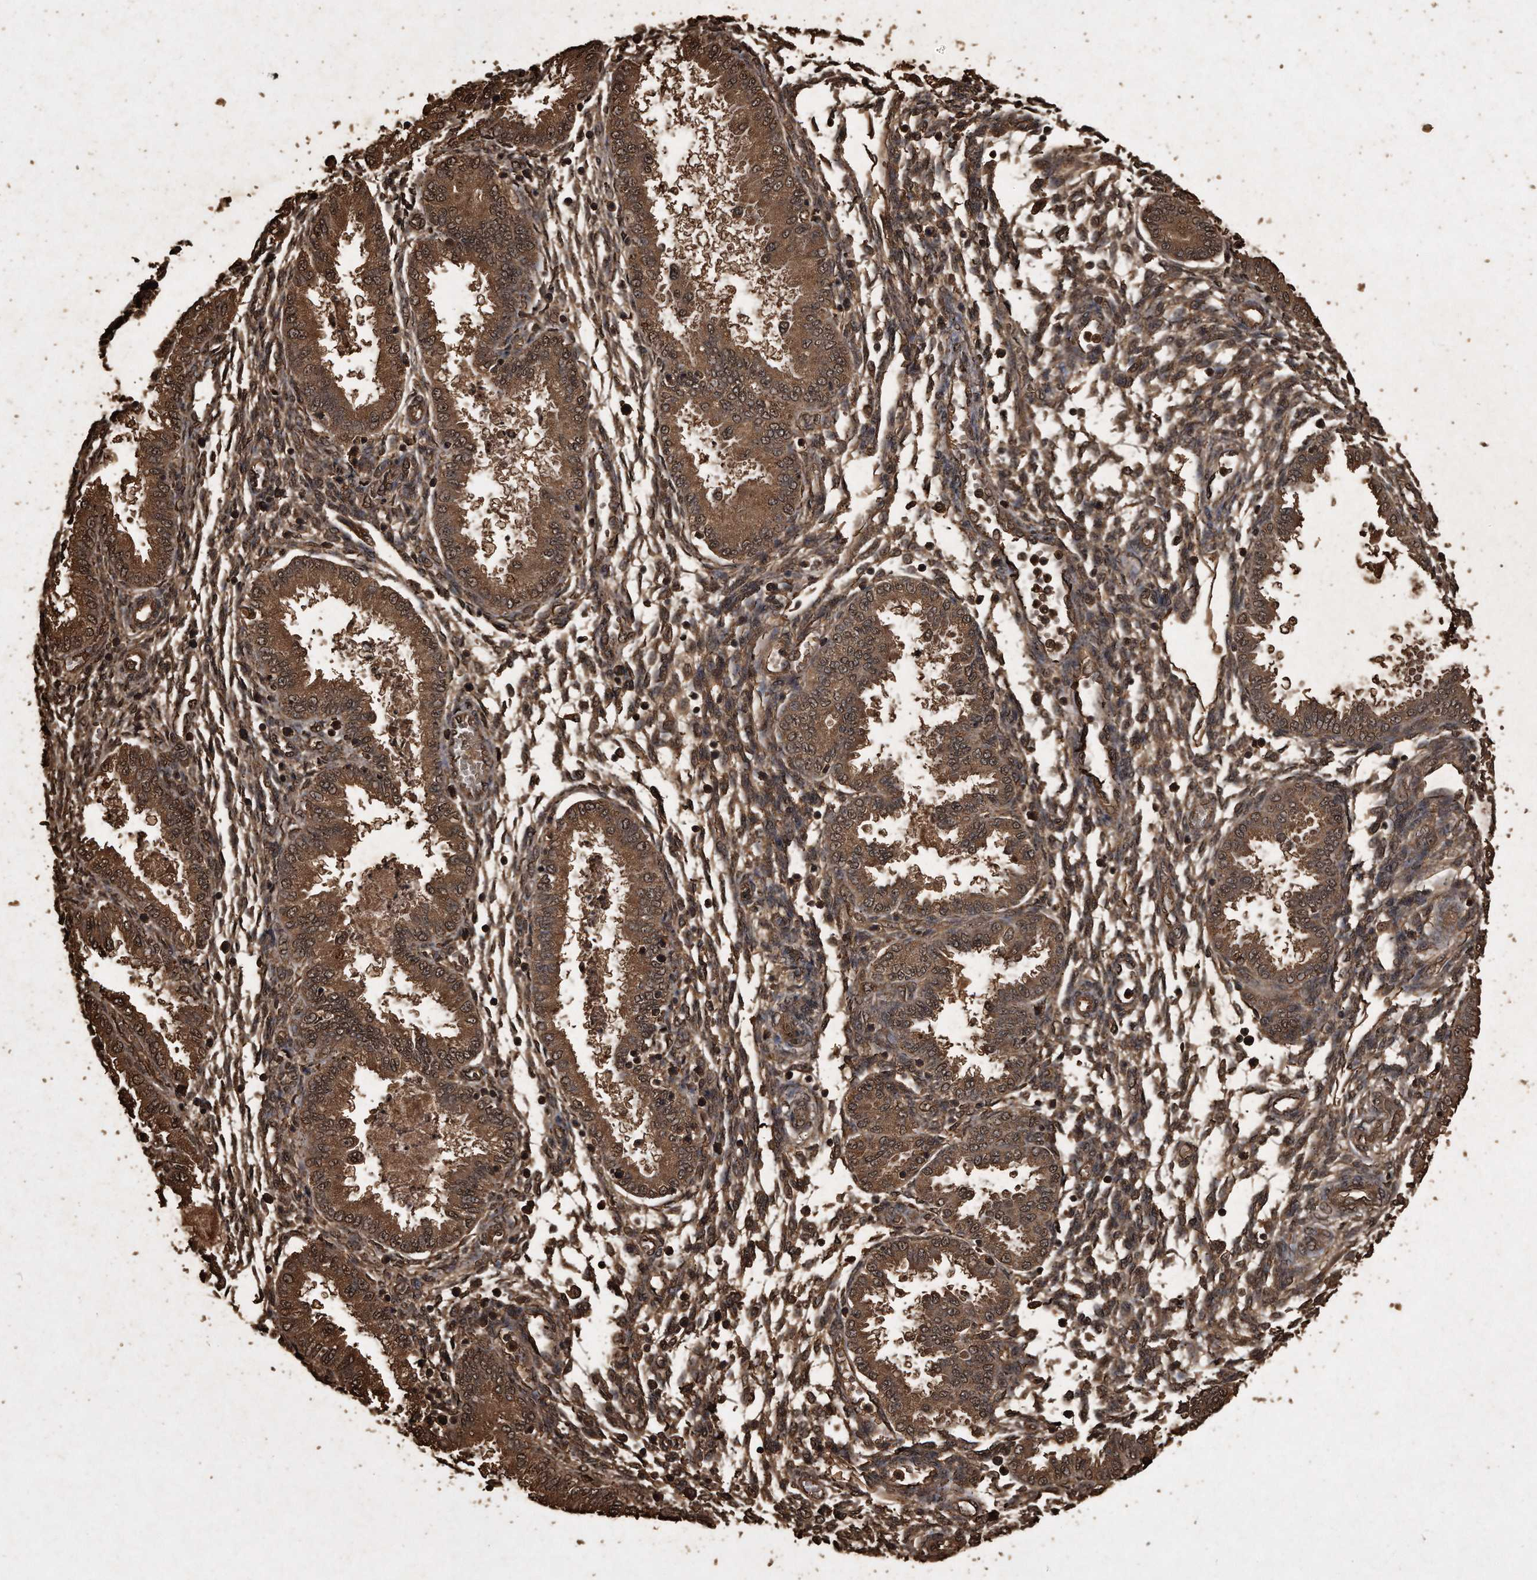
{"staining": {"intensity": "moderate", "quantity": "25%-75%", "location": "cytoplasmic/membranous,nuclear"}, "tissue": "endometrium", "cell_type": "Cells in endometrial stroma", "image_type": "normal", "snomed": [{"axis": "morphology", "description": "Normal tissue, NOS"}, {"axis": "topography", "description": "Endometrium"}], "caption": "Protein staining reveals moderate cytoplasmic/membranous,nuclear positivity in approximately 25%-75% of cells in endometrial stroma in normal endometrium.", "gene": "CFLAR", "patient": {"sex": "female", "age": 33}}